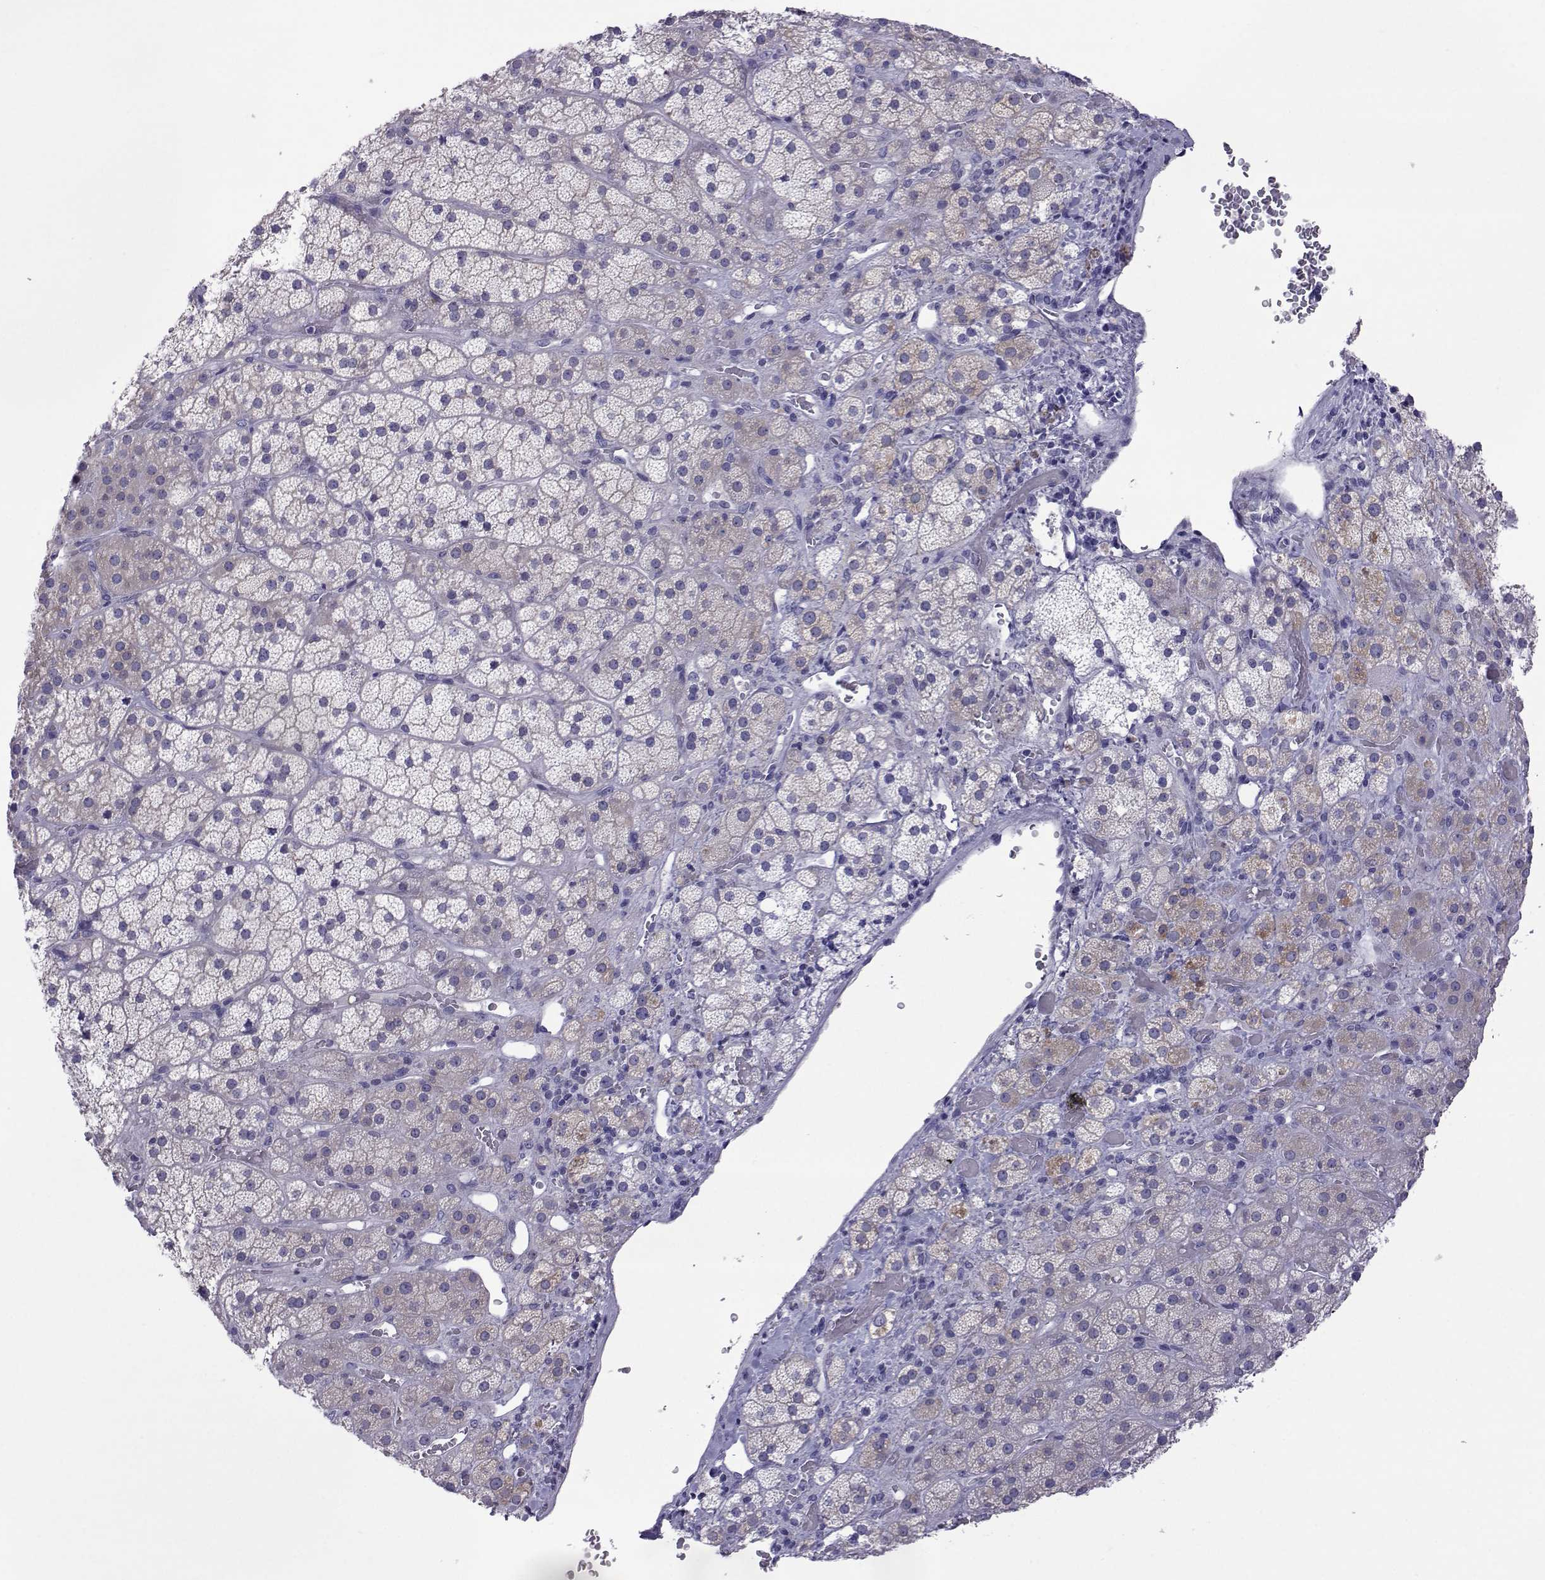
{"staining": {"intensity": "weak", "quantity": "<25%", "location": "cytoplasmic/membranous"}, "tissue": "adrenal gland", "cell_type": "Glandular cells", "image_type": "normal", "snomed": [{"axis": "morphology", "description": "Normal tissue, NOS"}, {"axis": "topography", "description": "Adrenal gland"}], "caption": "DAB (3,3'-diaminobenzidine) immunohistochemical staining of unremarkable adrenal gland exhibits no significant expression in glandular cells.", "gene": "COL22A1", "patient": {"sex": "male", "age": 57}}